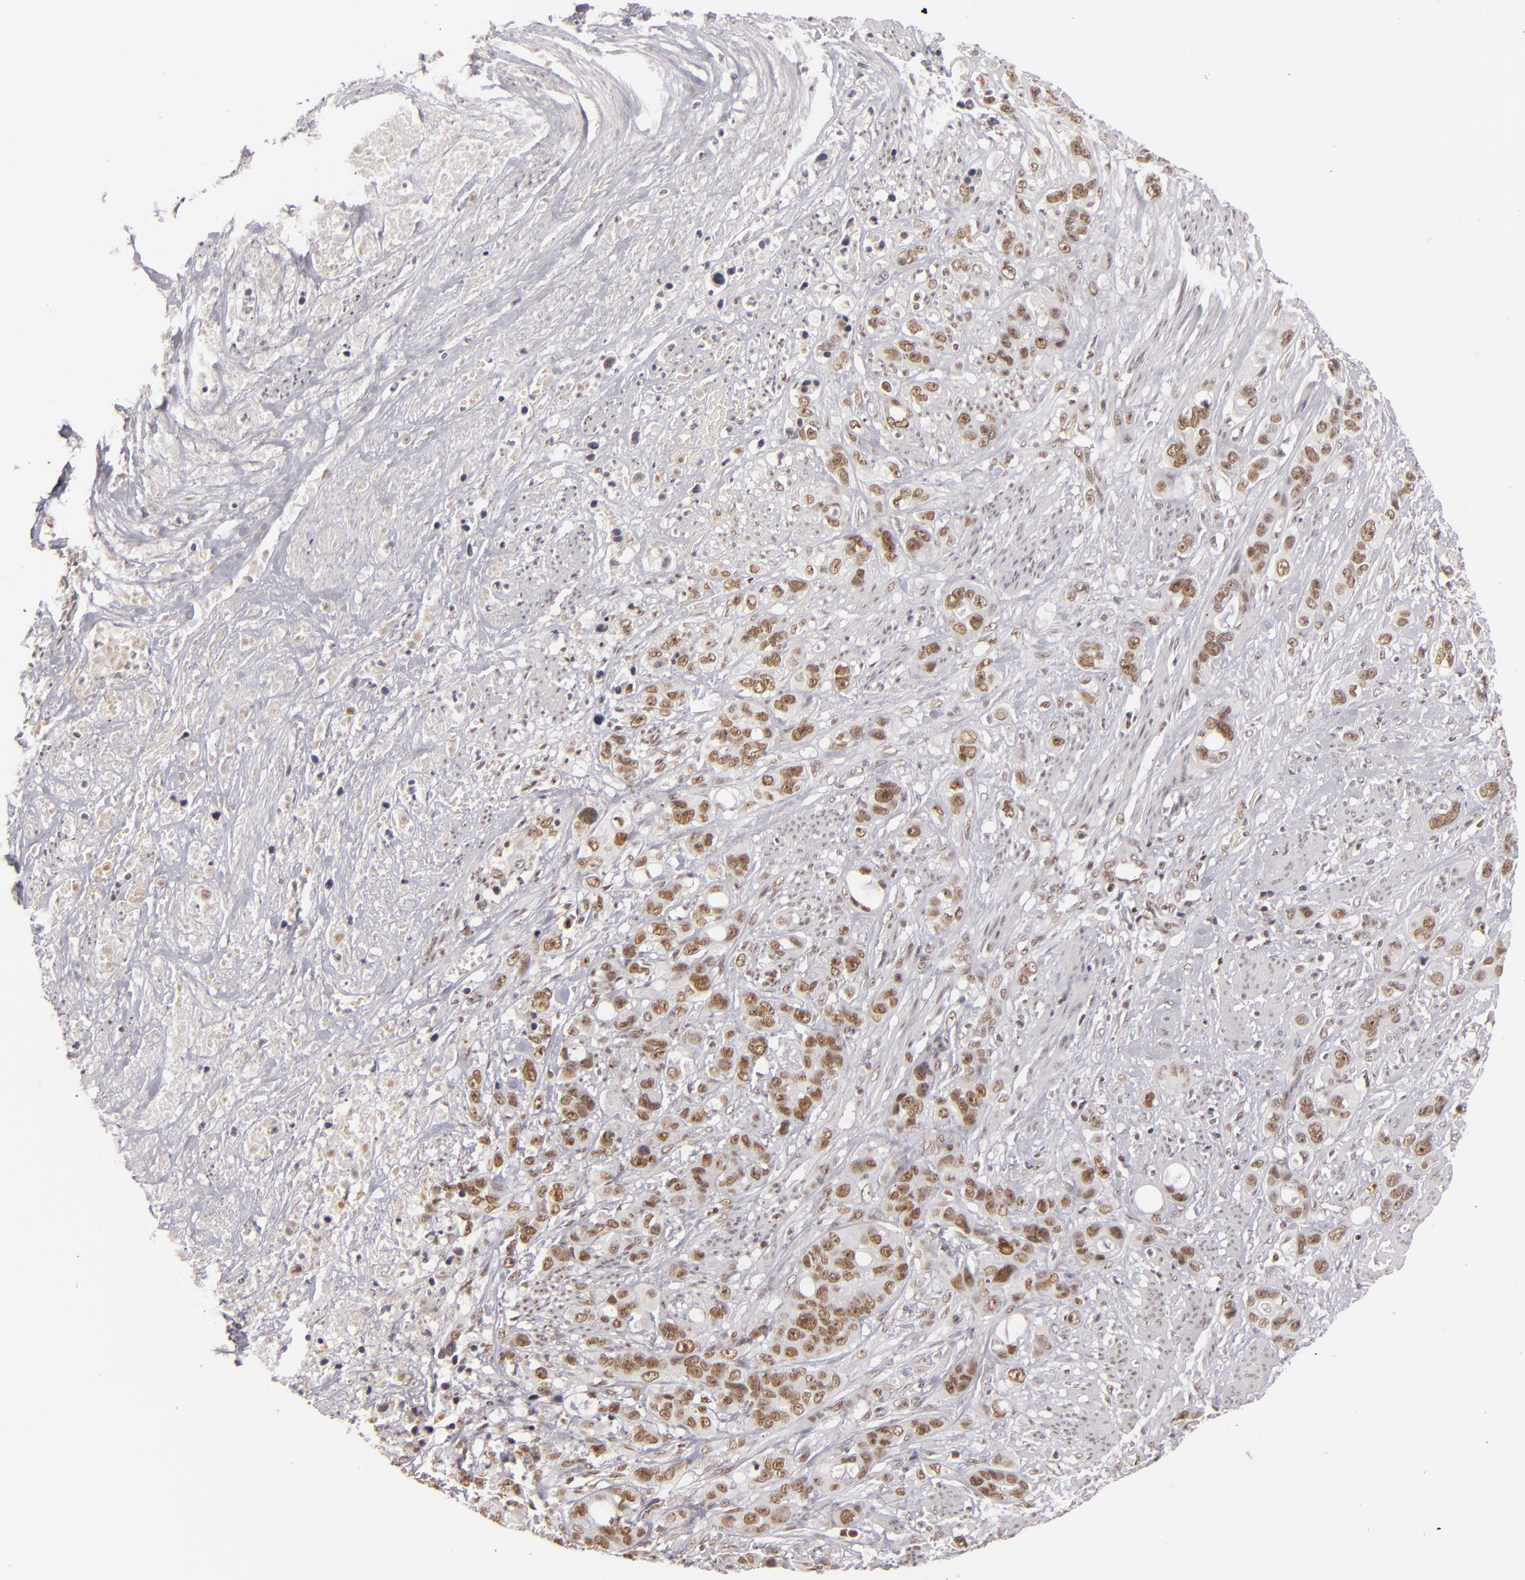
{"staining": {"intensity": "moderate", "quantity": ">75%", "location": "nuclear"}, "tissue": "stomach cancer", "cell_type": "Tumor cells", "image_type": "cancer", "snomed": [{"axis": "morphology", "description": "Adenocarcinoma, NOS"}, {"axis": "topography", "description": "Stomach, upper"}], "caption": "Stomach cancer (adenocarcinoma) was stained to show a protein in brown. There is medium levels of moderate nuclear positivity in about >75% of tumor cells.", "gene": "DAXX", "patient": {"sex": "male", "age": 47}}